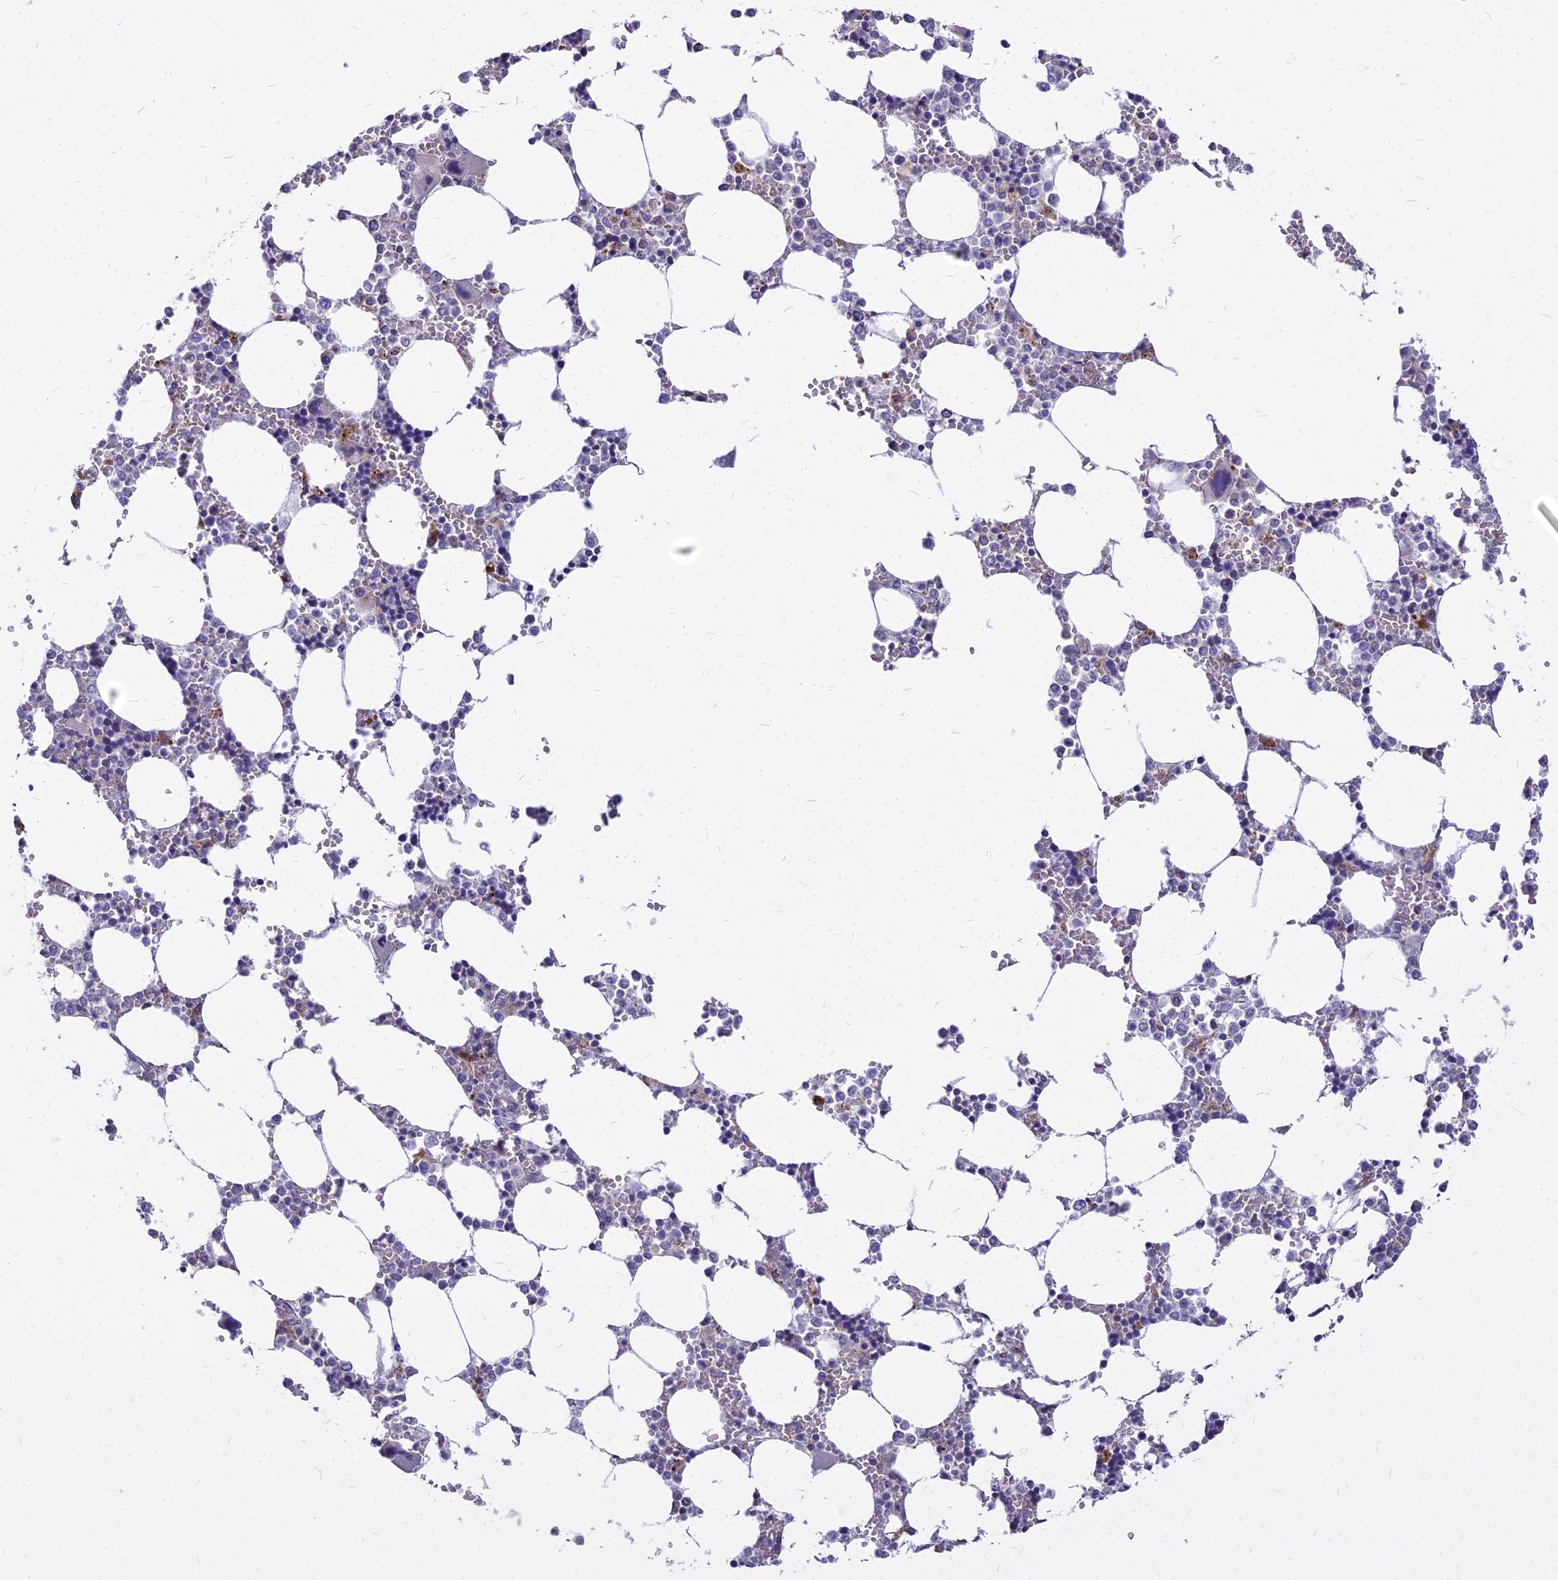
{"staining": {"intensity": "negative", "quantity": "none", "location": "none"}, "tissue": "bone marrow", "cell_type": "Hematopoietic cells", "image_type": "normal", "snomed": [{"axis": "morphology", "description": "Normal tissue, NOS"}, {"axis": "topography", "description": "Bone marrow"}], "caption": "DAB immunohistochemical staining of unremarkable bone marrow demonstrates no significant staining in hematopoietic cells. Brightfield microscopy of immunohistochemistry stained with DAB (3,3'-diaminobenzidine) (brown) and hematoxylin (blue), captured at high magnification.", "gene": "PCED1B", "patient": {"sex": "male", "age": 64}}